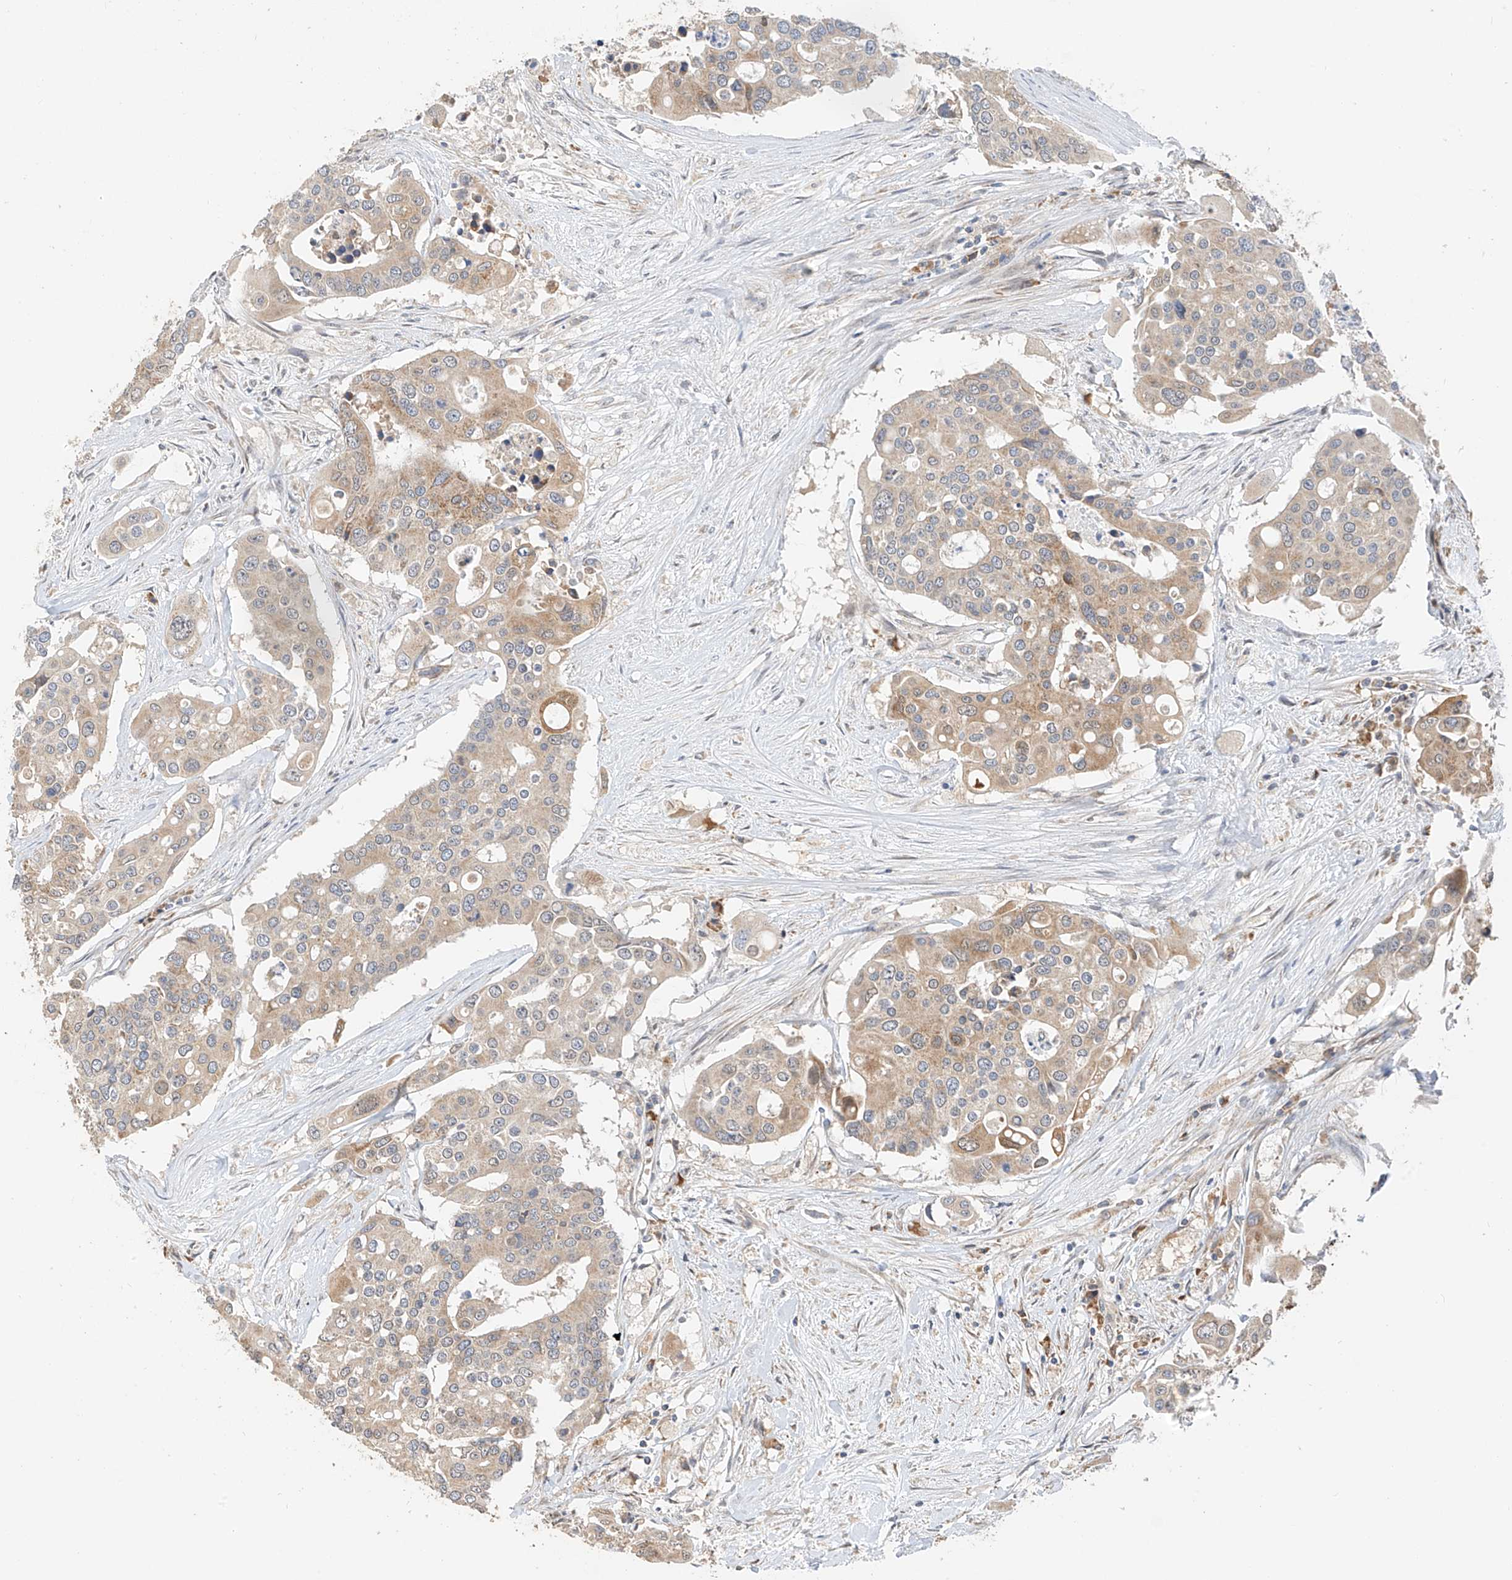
{"staining": {"intensity": "moderate", "quantity": "25%-75%", "location": "cytoplasmic/membranous"}, "tissue": "colorectal cancer", "cell_type": "Tumor cells", "image_type": "cancer", "snomed": [{"axis": "morphology", "description": "Adenocarcinoma, NOS"}, {"axis": "topography", "description": "Colon"}], "caption": "Protein staining of colorectal adenocarcinoma tissue shows moderate cytoplasmic/membranous expression in approximately 25%-75% of tumor cells.", "gene": "PPA2", "patient": {"sex": "male", "age": 77}}